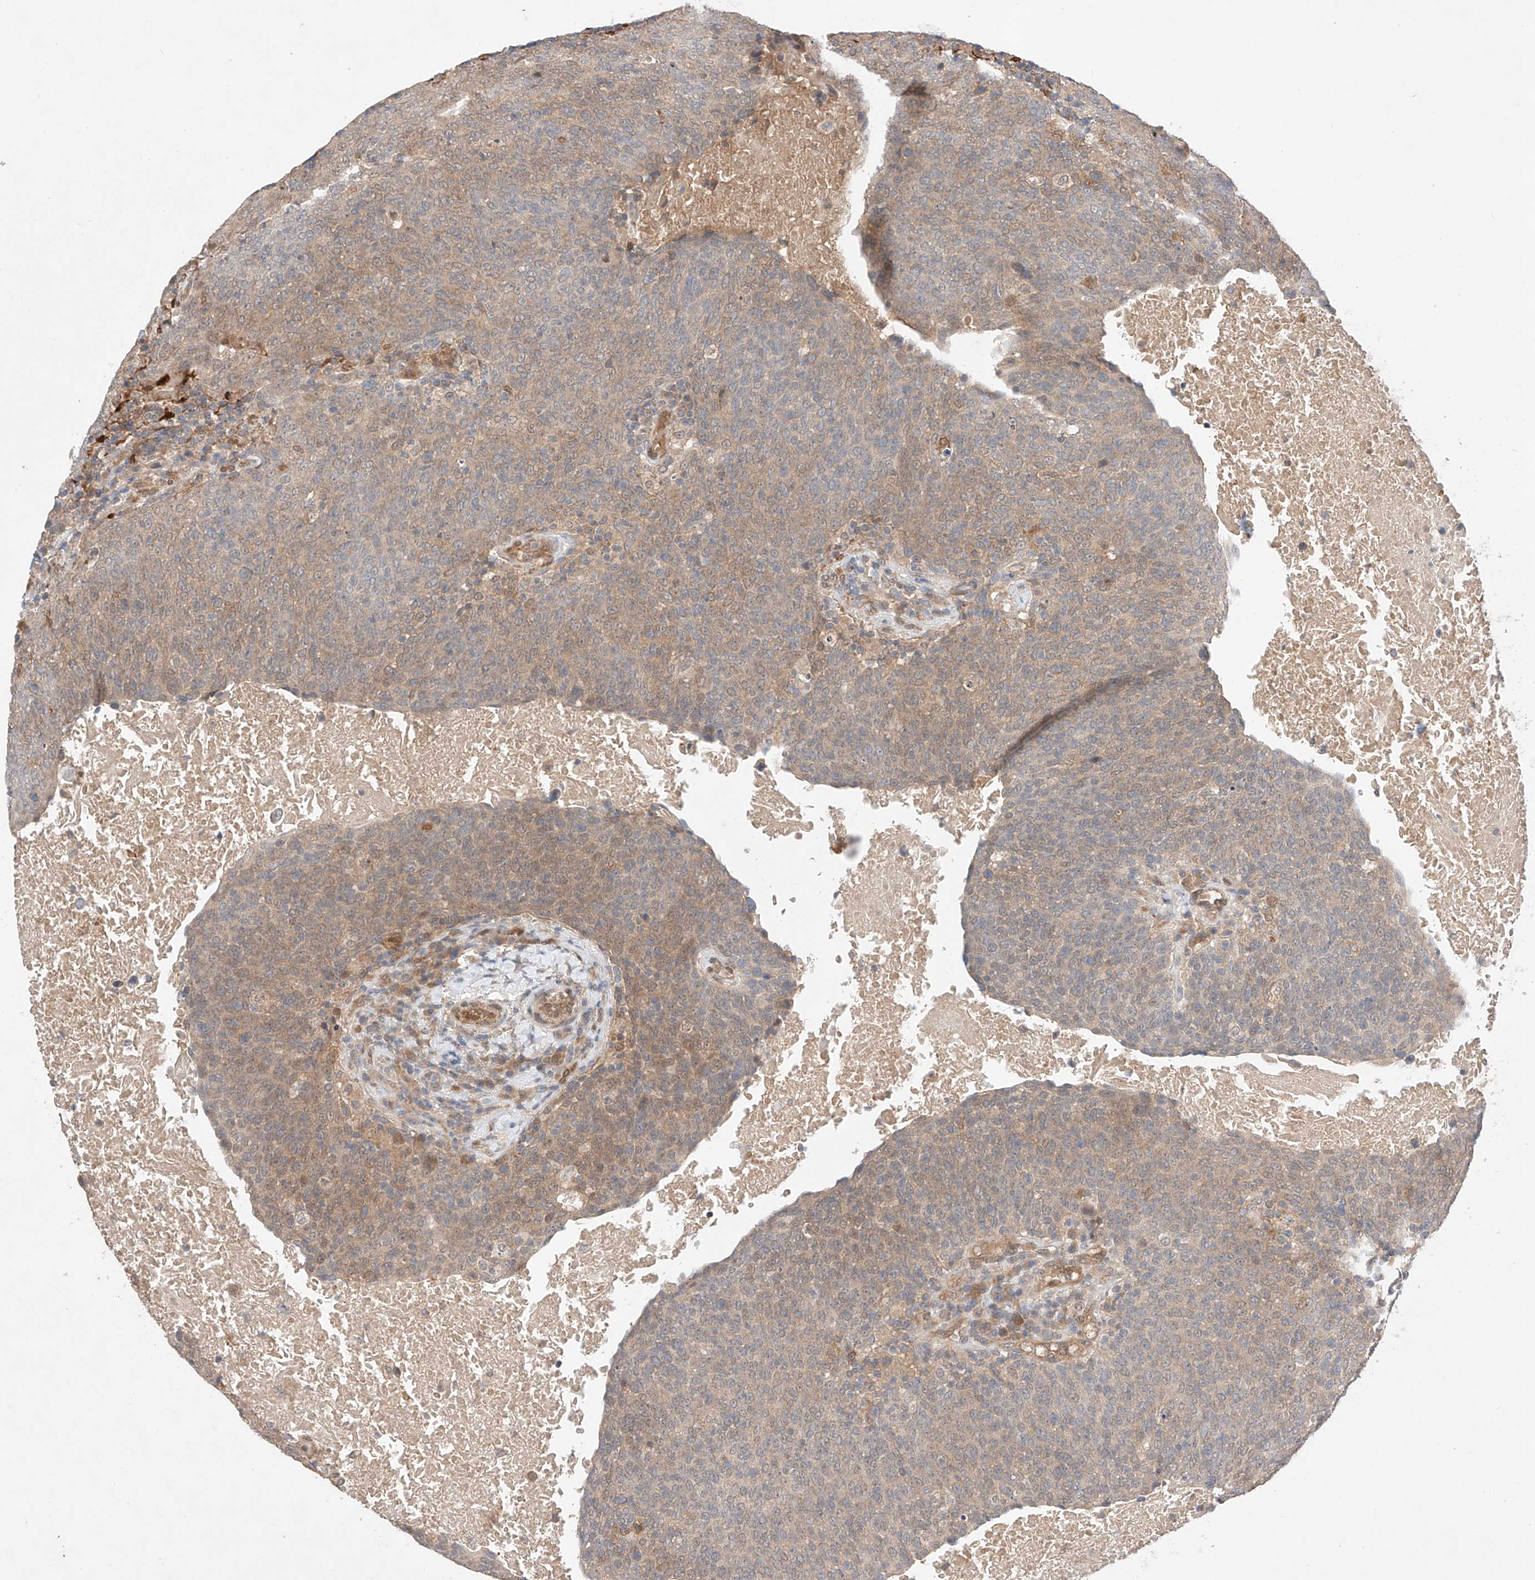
{"staining": {"intensity": "weak", "quantity": "25%-75%", "location": "cytoplasmic/membranous"}, "tissue": "head and neck cancer", "cell_type": "Tumor cells", "image_type": "cancer", "snomed": [{"axis": "morphology", "description": "Squamous cell carcinoma, NOS"}, {"axis": "morphology", "description": "Squamous cell carcinoma, metastatic, NOS"}, {"axis": "topography", "description": "Lymph node"}, {"axis": "topography", "description": "Head-Neck"}], "caption": "The histopathology image exhibits a brown stain indicating the presence of a protein in the cytoplasmic/membranous of tumor cells in squamous cell carcinoma (head and neck).", "gene": "ZNF124", "patient": {"sex": "male", "age": 62}}